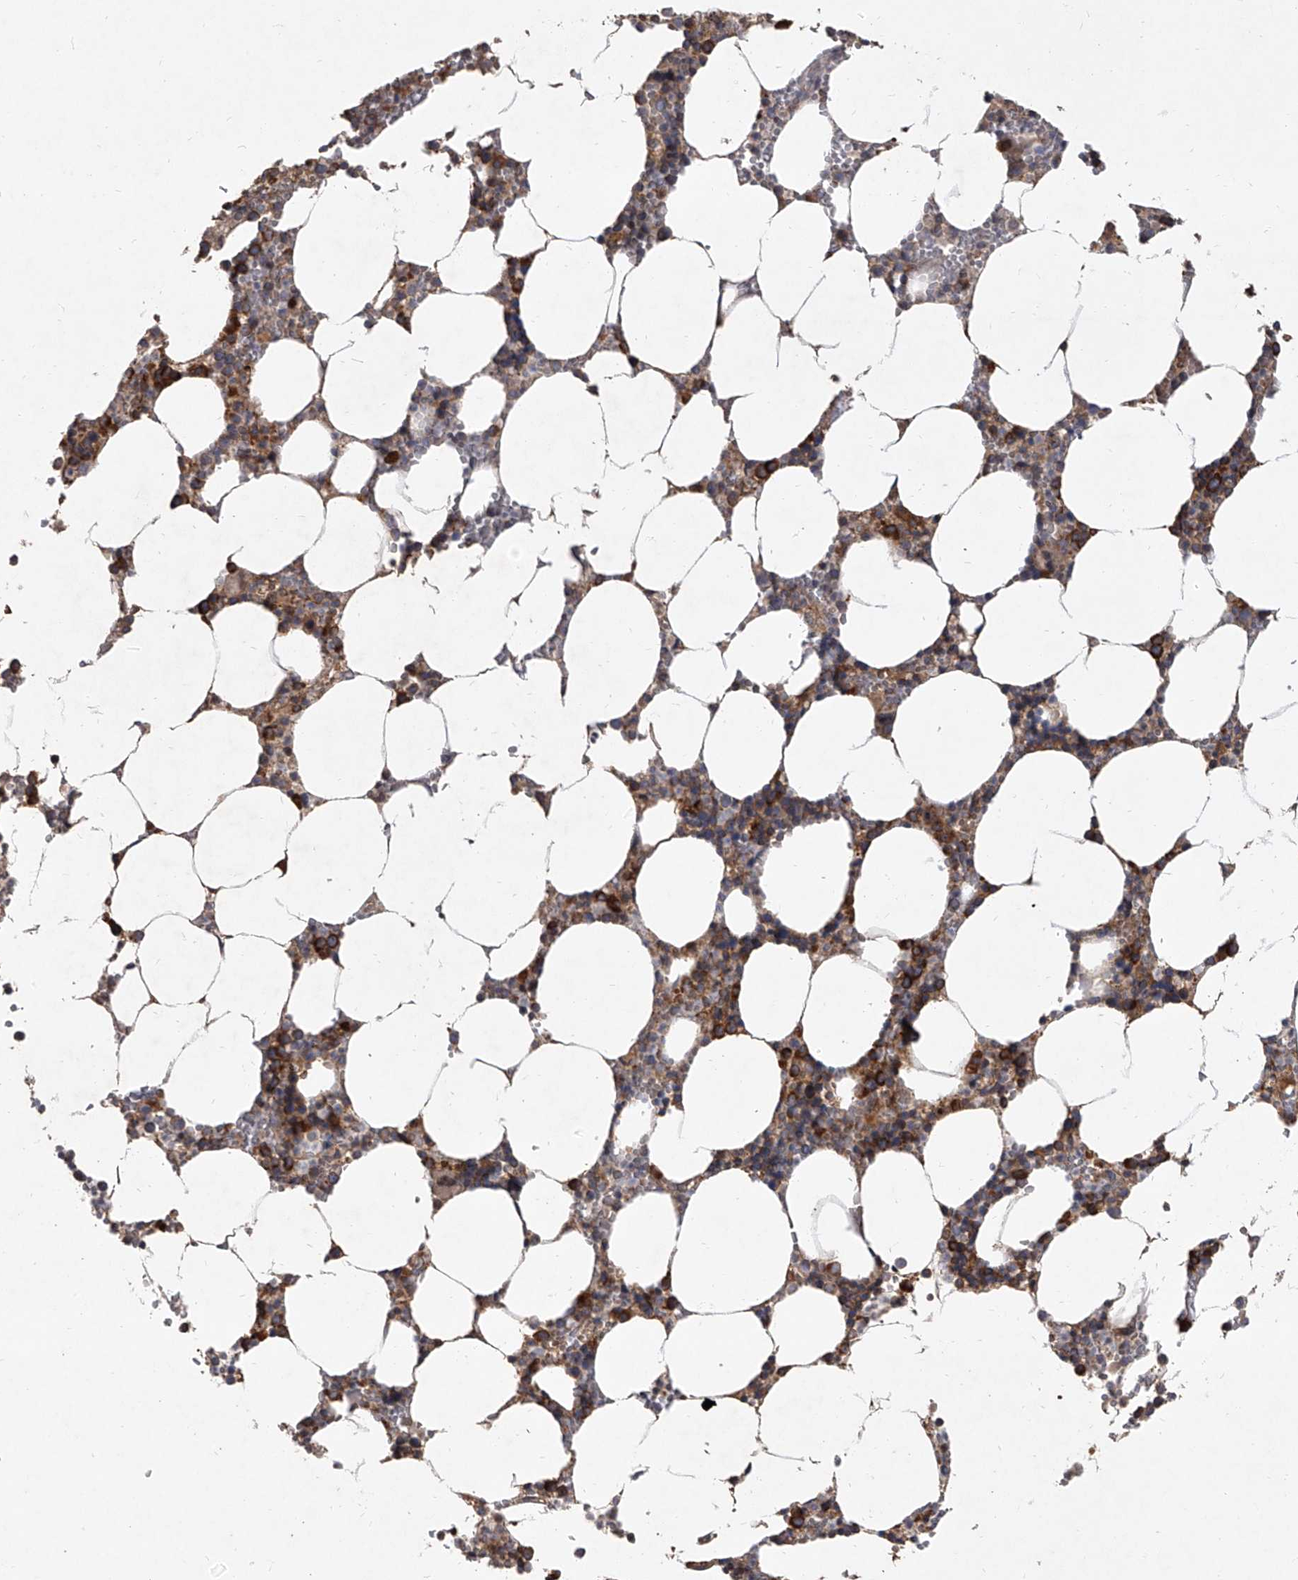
{"staining": {"intensity": "moderate", "quantity": ">75%", "location": "cytoplasmic/membranous"}, "tissue": "bone marrow", "cell_type": "Hematopoietic cells", "image_type": "normal", "snomed": [{"axis": "morphology", "description": "Normal tissue, NOS"}, {"axis": "topography", "description": "Bone marrow"}], "caption": "This histopathology image reveals immunohistochemistry (IHC) staining of normal human bone marrow, with medium moderate cytoplasmic/membranous expression in about >75% of hematopoietic cells.", "gene": "EIF2S2", "patient": {"sex": "male", "age": 70}}